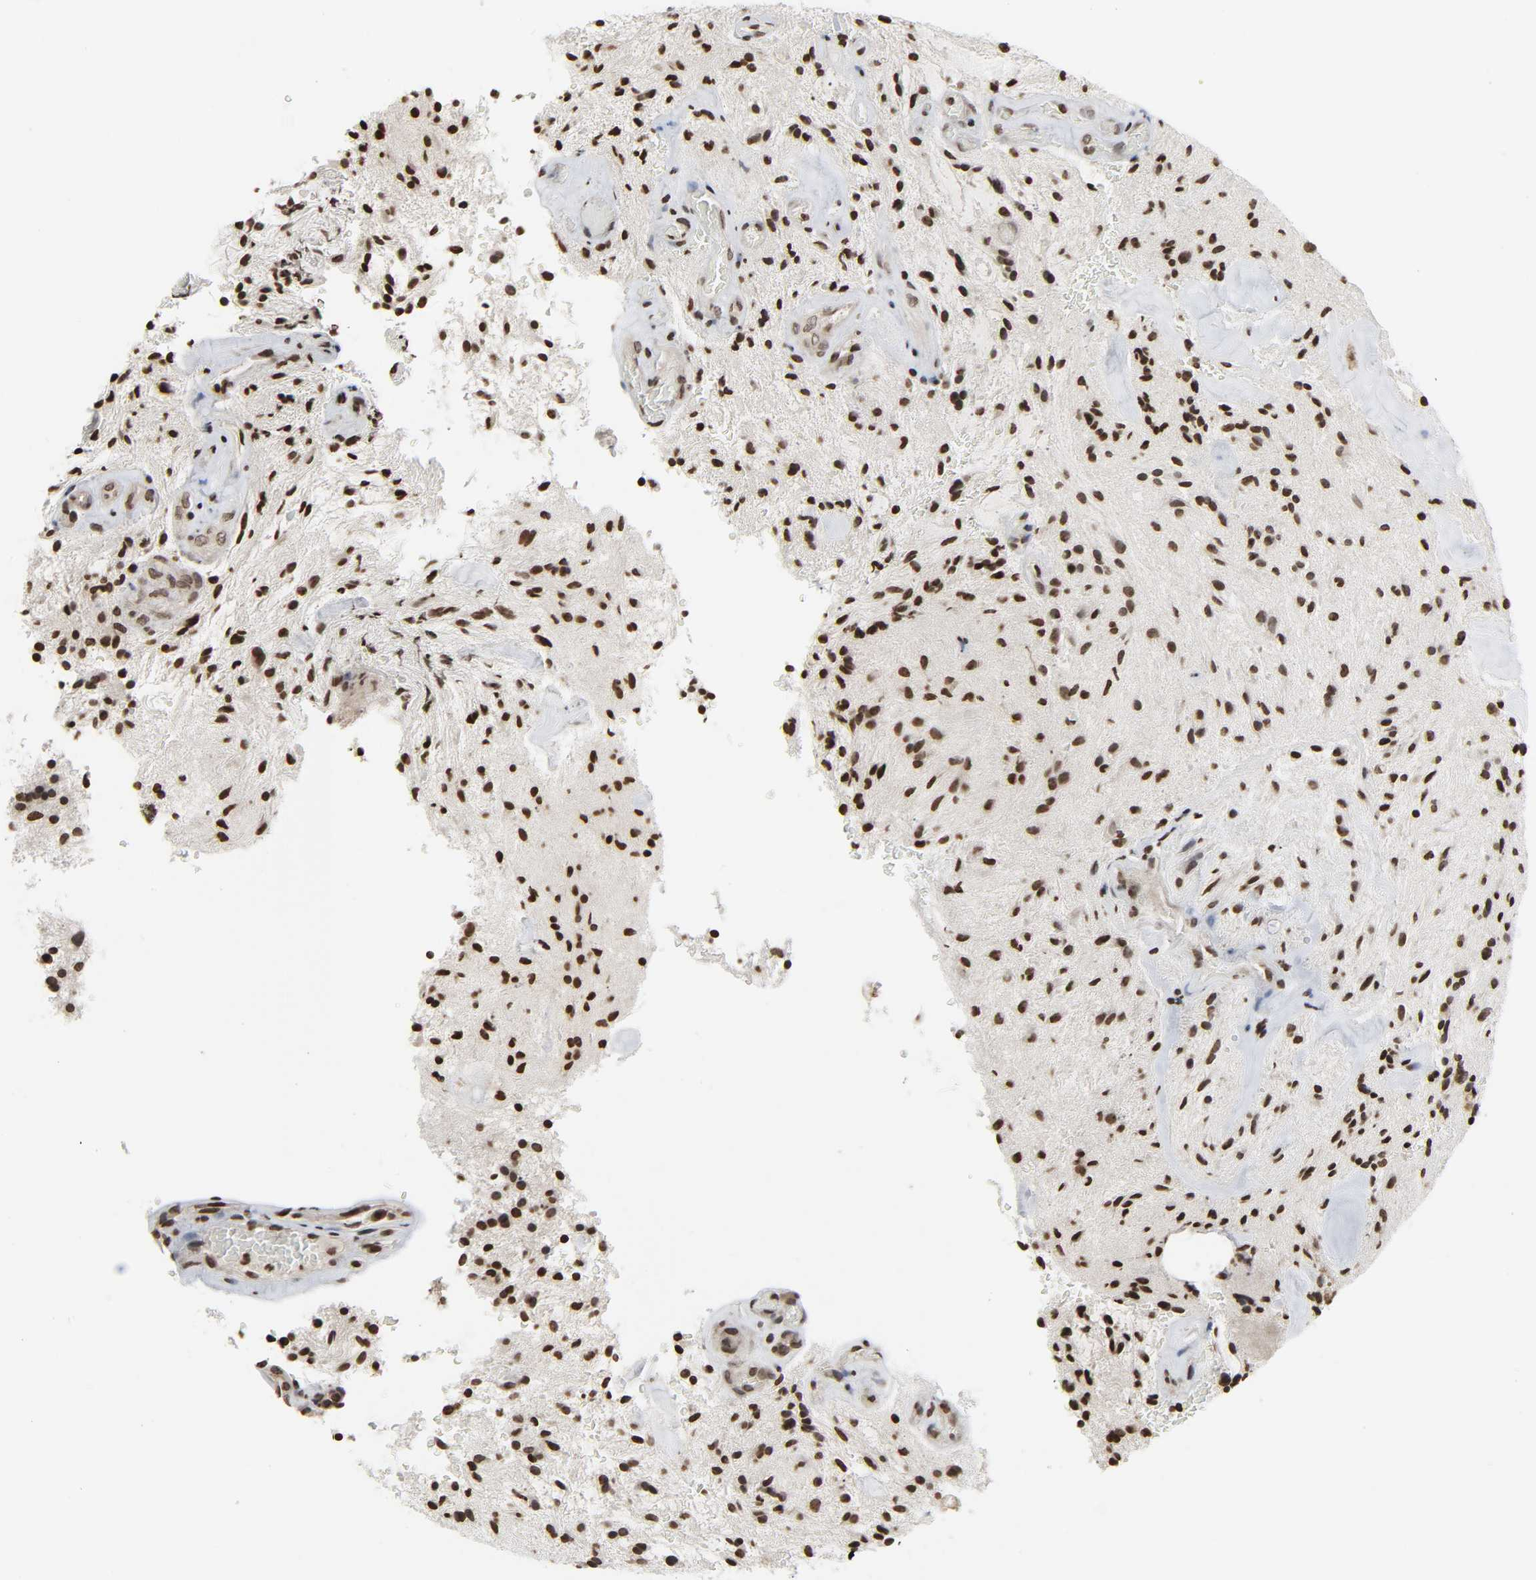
{"staining": {"intensity": "moderate", "quantity": ">75%", "location": "nuclear"}, "tissue": "glioma", "cell_type": "Tumor cells", "image_type": "cancer", "snomed": [{"axis": "morphology", "description": "Glioma, malignant, NOS"}, {"axis": "topography", "description": "Cerebellum"}], "caption": "Moderate nuclear positivity is present in approximately >75% of tumor cells in glioma.", "gene": "ELAVL1", "patient": {"sex": "female", "age": 10}}